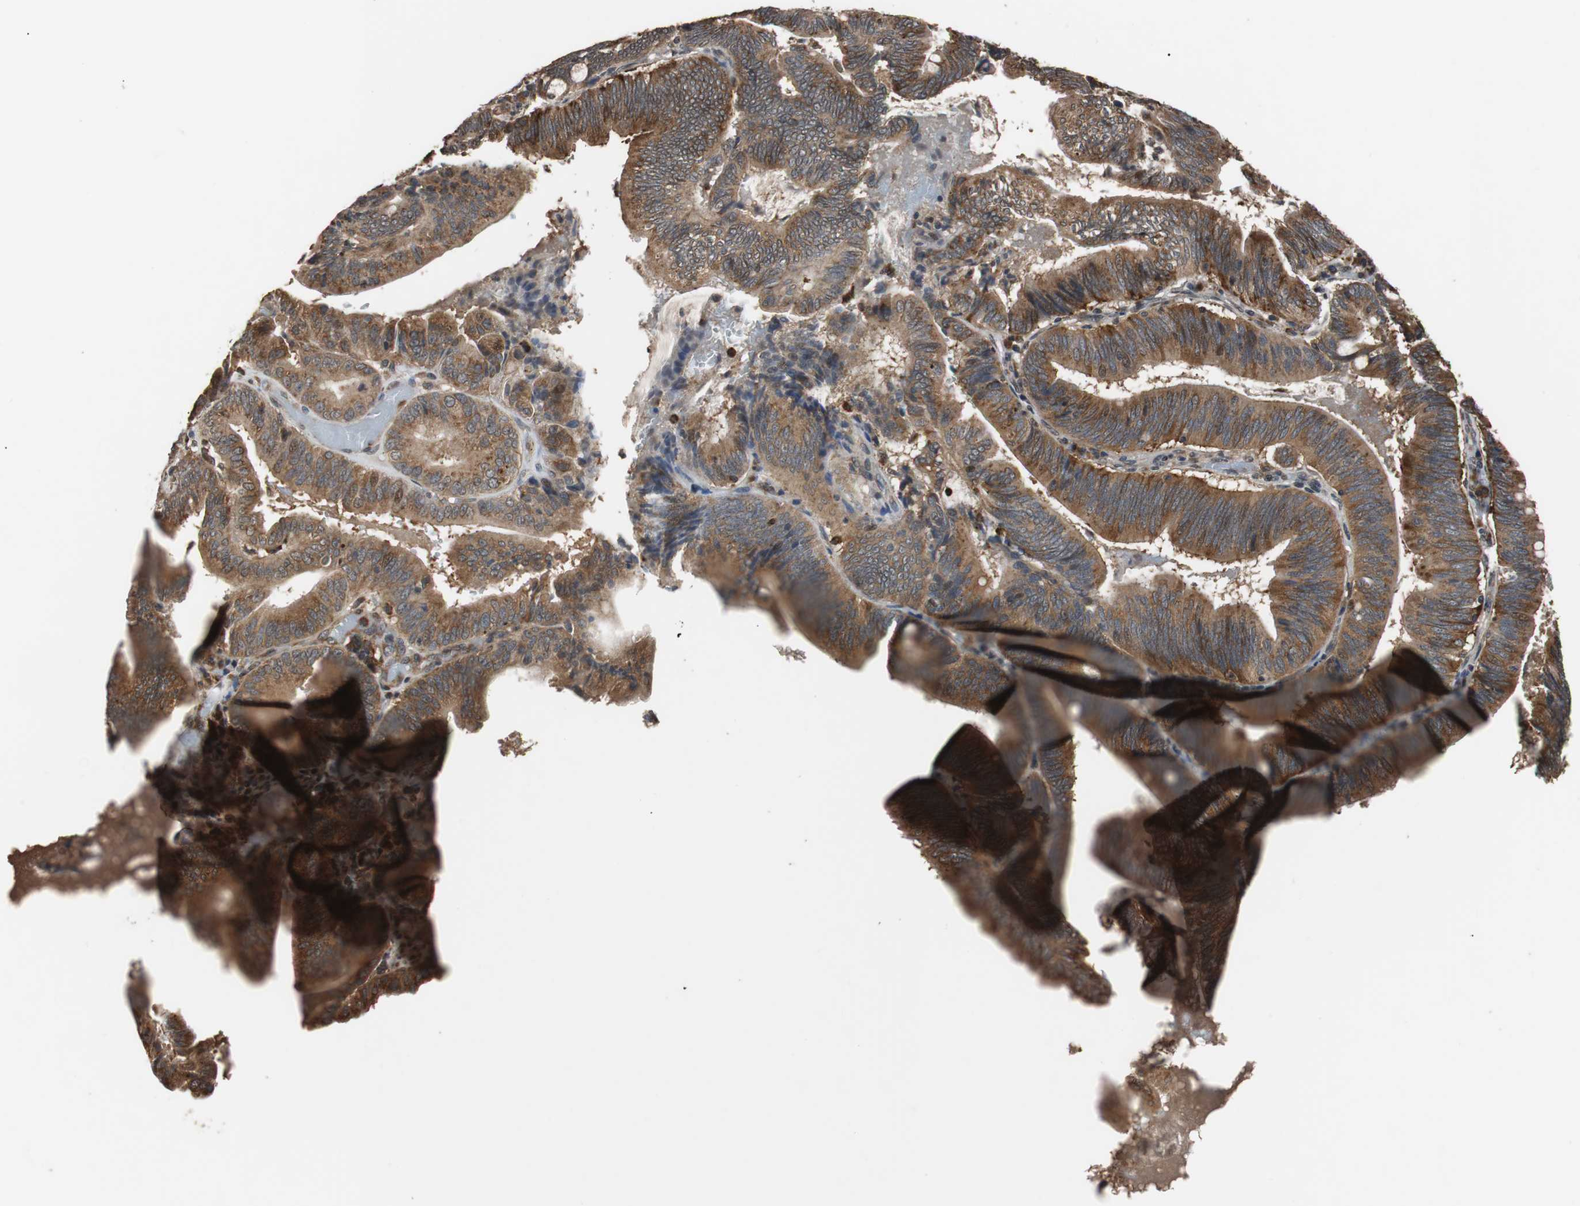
{"staining": {"intensity": "strong", "quantity": ">75%", "location": "cytoplasmic/membranous"}, "tissue": "pancreatic cancer", "cell_type": "Tumor cells", "image_type": "cancer", "snomed": [{"axis": "morphology", "description": "Adenocarcinoma, NOS"}, {"axis": "topography", "description": "Pancreas"}], "caption": "This histopathology image shows adenocarcinoma (pancreatic) stained with IHC to label a protein in brown. The cytoplasmic/membranous of tumor cells show strong positivity for the protein. Nuclei are counter-stained blue.", "gene": "USP31", "patient": {"sex": "male", "age": 82}}